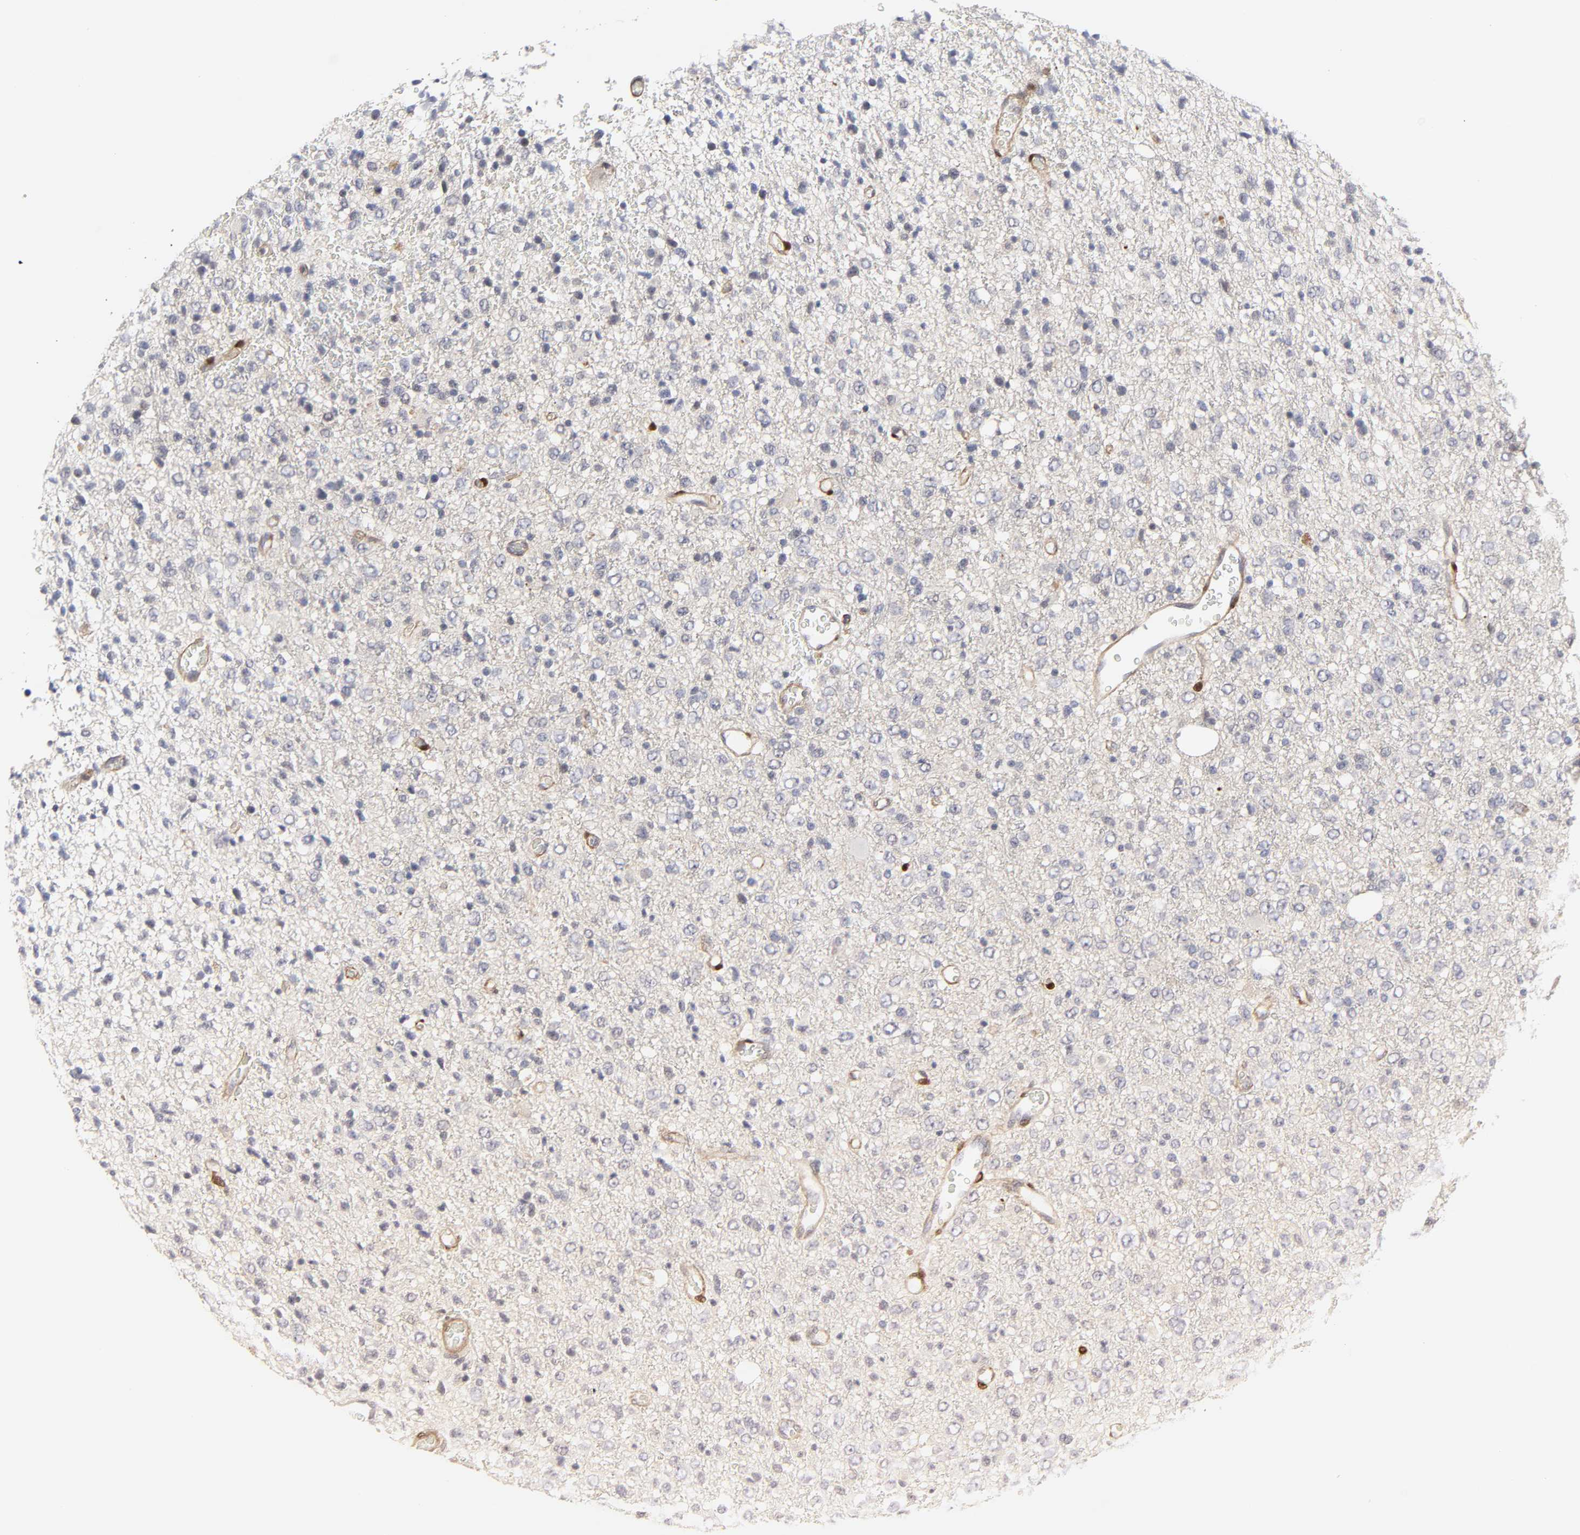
{"staining": {"intensity": "negative", "quantity": "none", "location": "none"}, "tissue": "glioma", "cell_type": "Tumor cells", "image_type": "cancer", "snomed": [{"axis": "morphology", "description": "Glioma, malignant, High grade"}, {"axis": "topography", "description": "pancreas cauda"}], "caption": "DAB (3,3'-diaminobenzidine) immunohistochemical staining of glioma displays no significant expression in tumor cells.", "gene": "PTEN", "patient": {"sex": "male", "age": 60}}